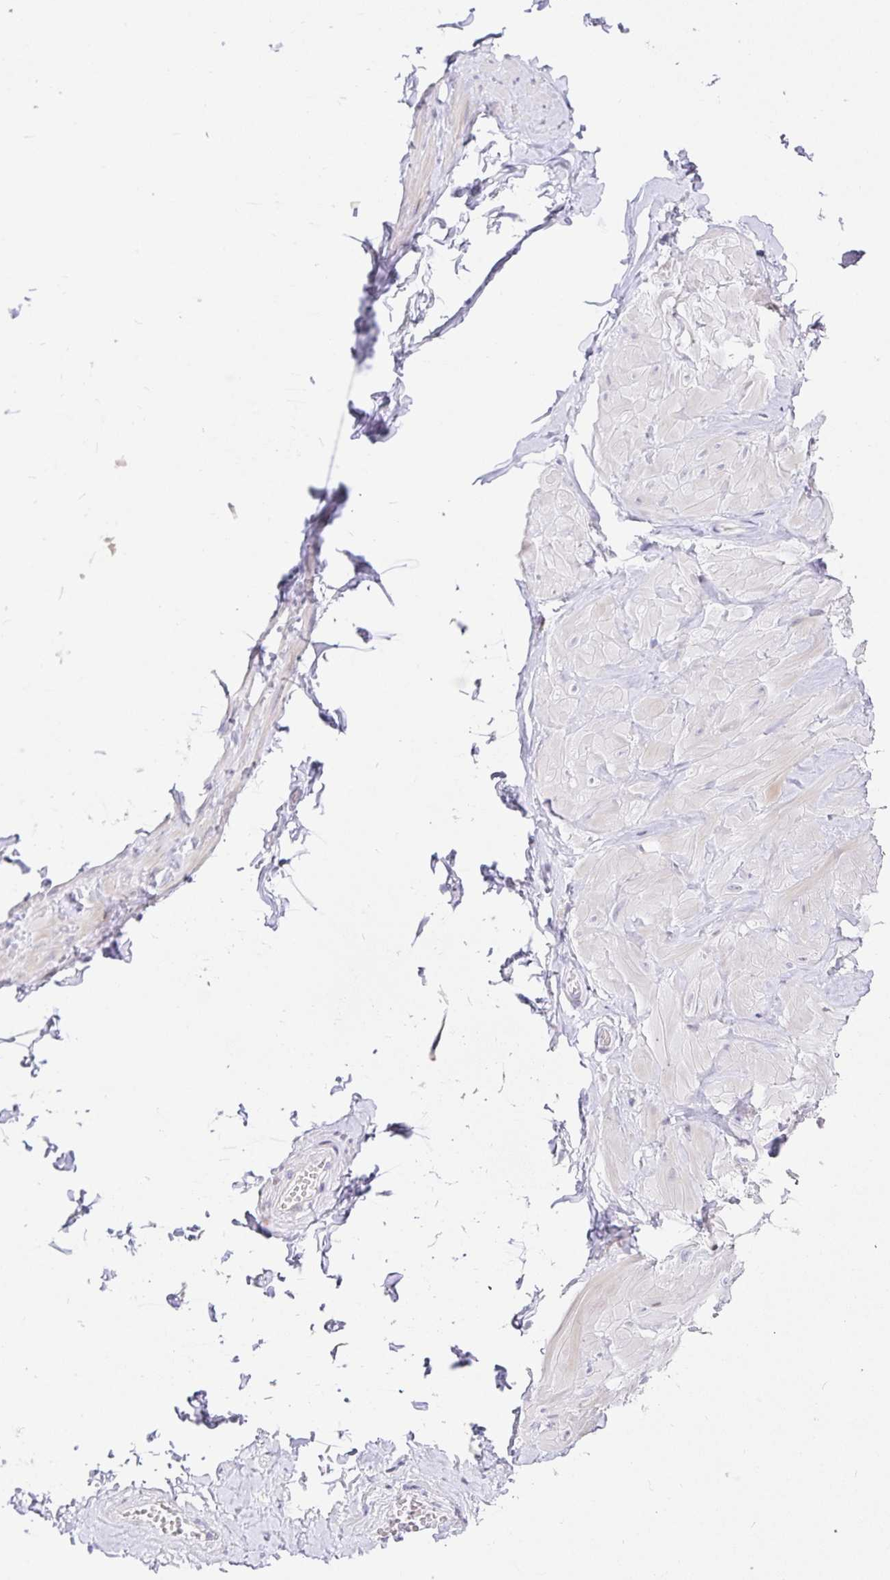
{"staining": {"intensity": "negative", "quantity": "none", "location": "none"}, "tissue": "adipose tissue", "cell_type": "Adipocytes", "image_type": "normal", "snomed": [{"axis": "morphology", "description": "Normal tissue, NOS"}, {"axis": "topography", "description": "Soft tissue"}, {"axis": "topography", "description": "Adipose tissue"}, {"axis": "topography", "description": "Vascular tissue"}, {"axis": "topography", "description": "Peripheral nerve tissue"}], "caption": "Benign adipose tissue was stained to show a protein in brown. There is no significant positivity in adipocytes. (DAB (3,3'-diaminobenzidine) IHC with hematoxylin counter stain).", "gene": "KBTBD13", "patient": {"sex": "male", "age": 29}}